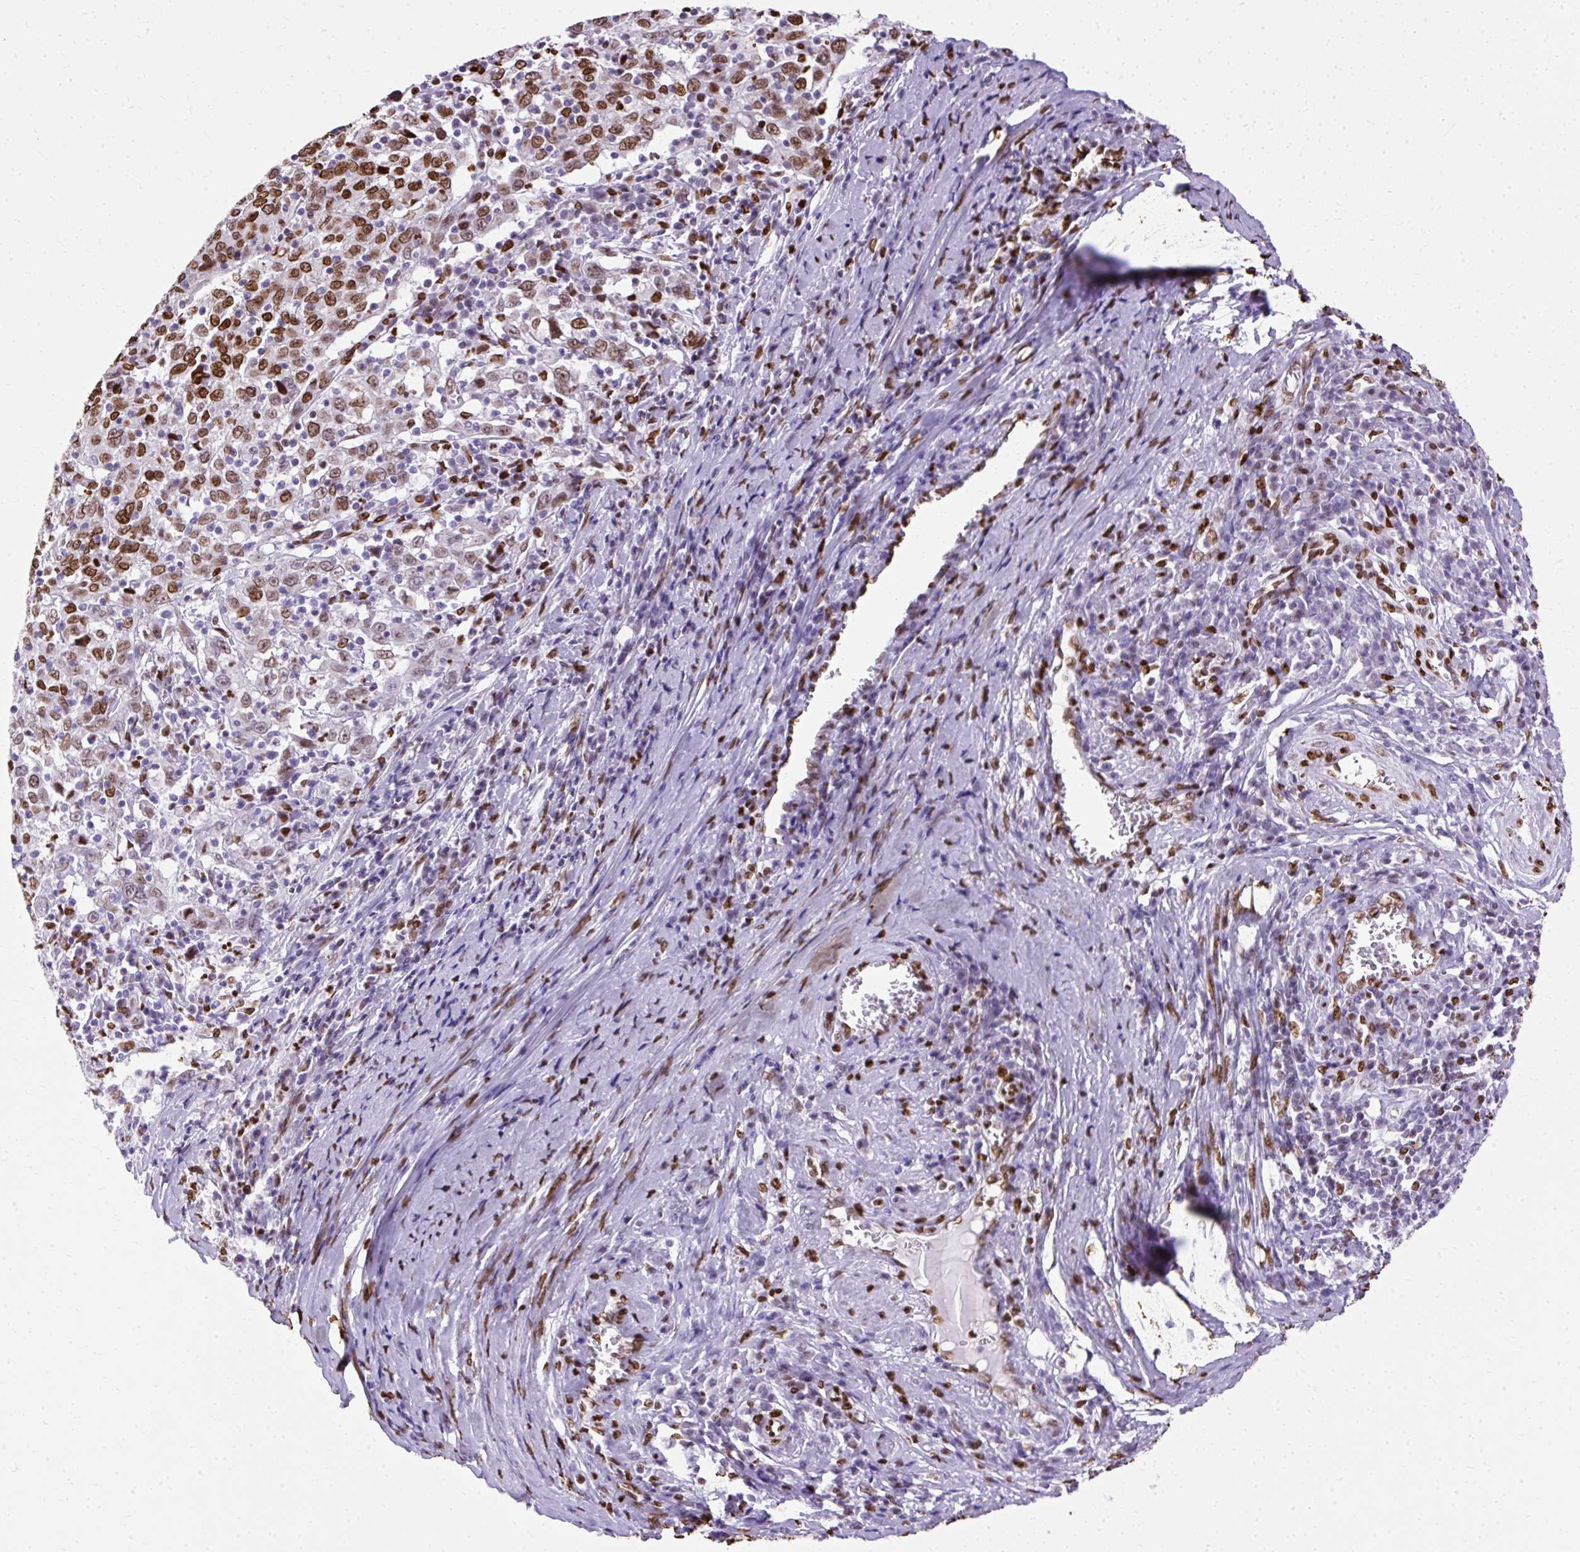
{"staining": {"intensity": "moderate", "quantity": "25%-75%", "location": "nuclear"}, "tissue": "cervical cancer", "cell_type": "Tumor cells", "image_type": "cancer", "snomed": [{"axis": "morphology", "description": "Squamous cell carcinoma, NOS"}, {"axis": "topography", "description": "Cervix"}], "caption": "A brown stain labels moderate nuclear staining of a protein in cervical squamous cell carcinoma tumor cells. (brown staining indicates protein expression, while blue staining denotes nuclei).", "gene": "TMEM184C", "patient": {"sex": "female", "age": 46}}